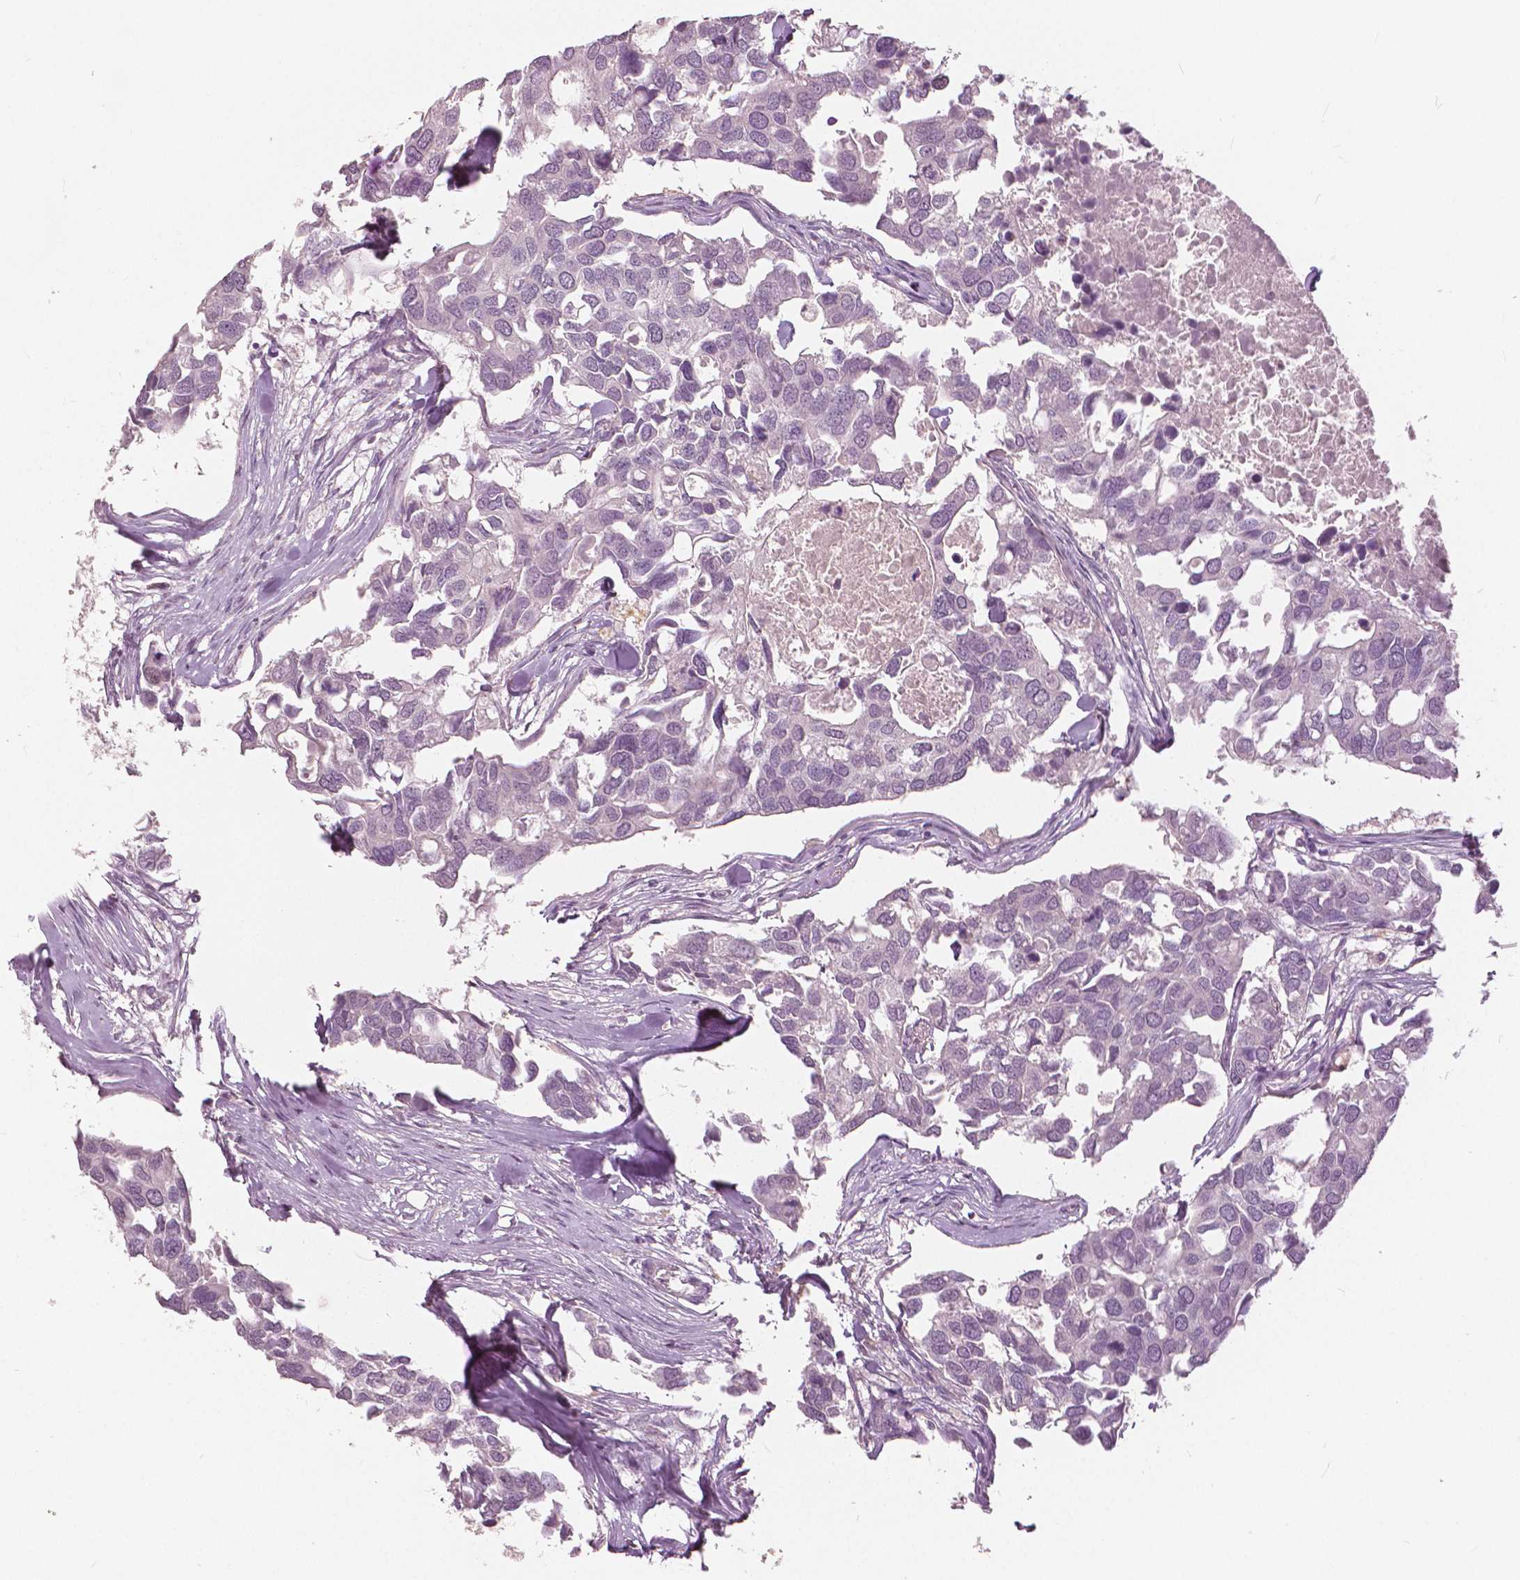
{"staining": {"intensity": "negative", "quantity": "none", "location": "none"}, "tissue": "breast cancer", "cell_type": "Tumor cells", "image_type": "cancer", "snomed": [{"axis": "morphology", "description": "Duct carcinoma"}, {"axis": "topography", "description": "Breast"}], "caption": "This is a histopathology image of IHC staining of breast cancer, which shows no positivity in tumor cells. (Stains: DAB (3,3'-diaminobenzidine) immunohistochemistry with hematoxylin counter stain, Microscopy: brightfield microscopy at high magnification).", "gene": "NANOG", "patient": {"sex": "female", "age": 83}}